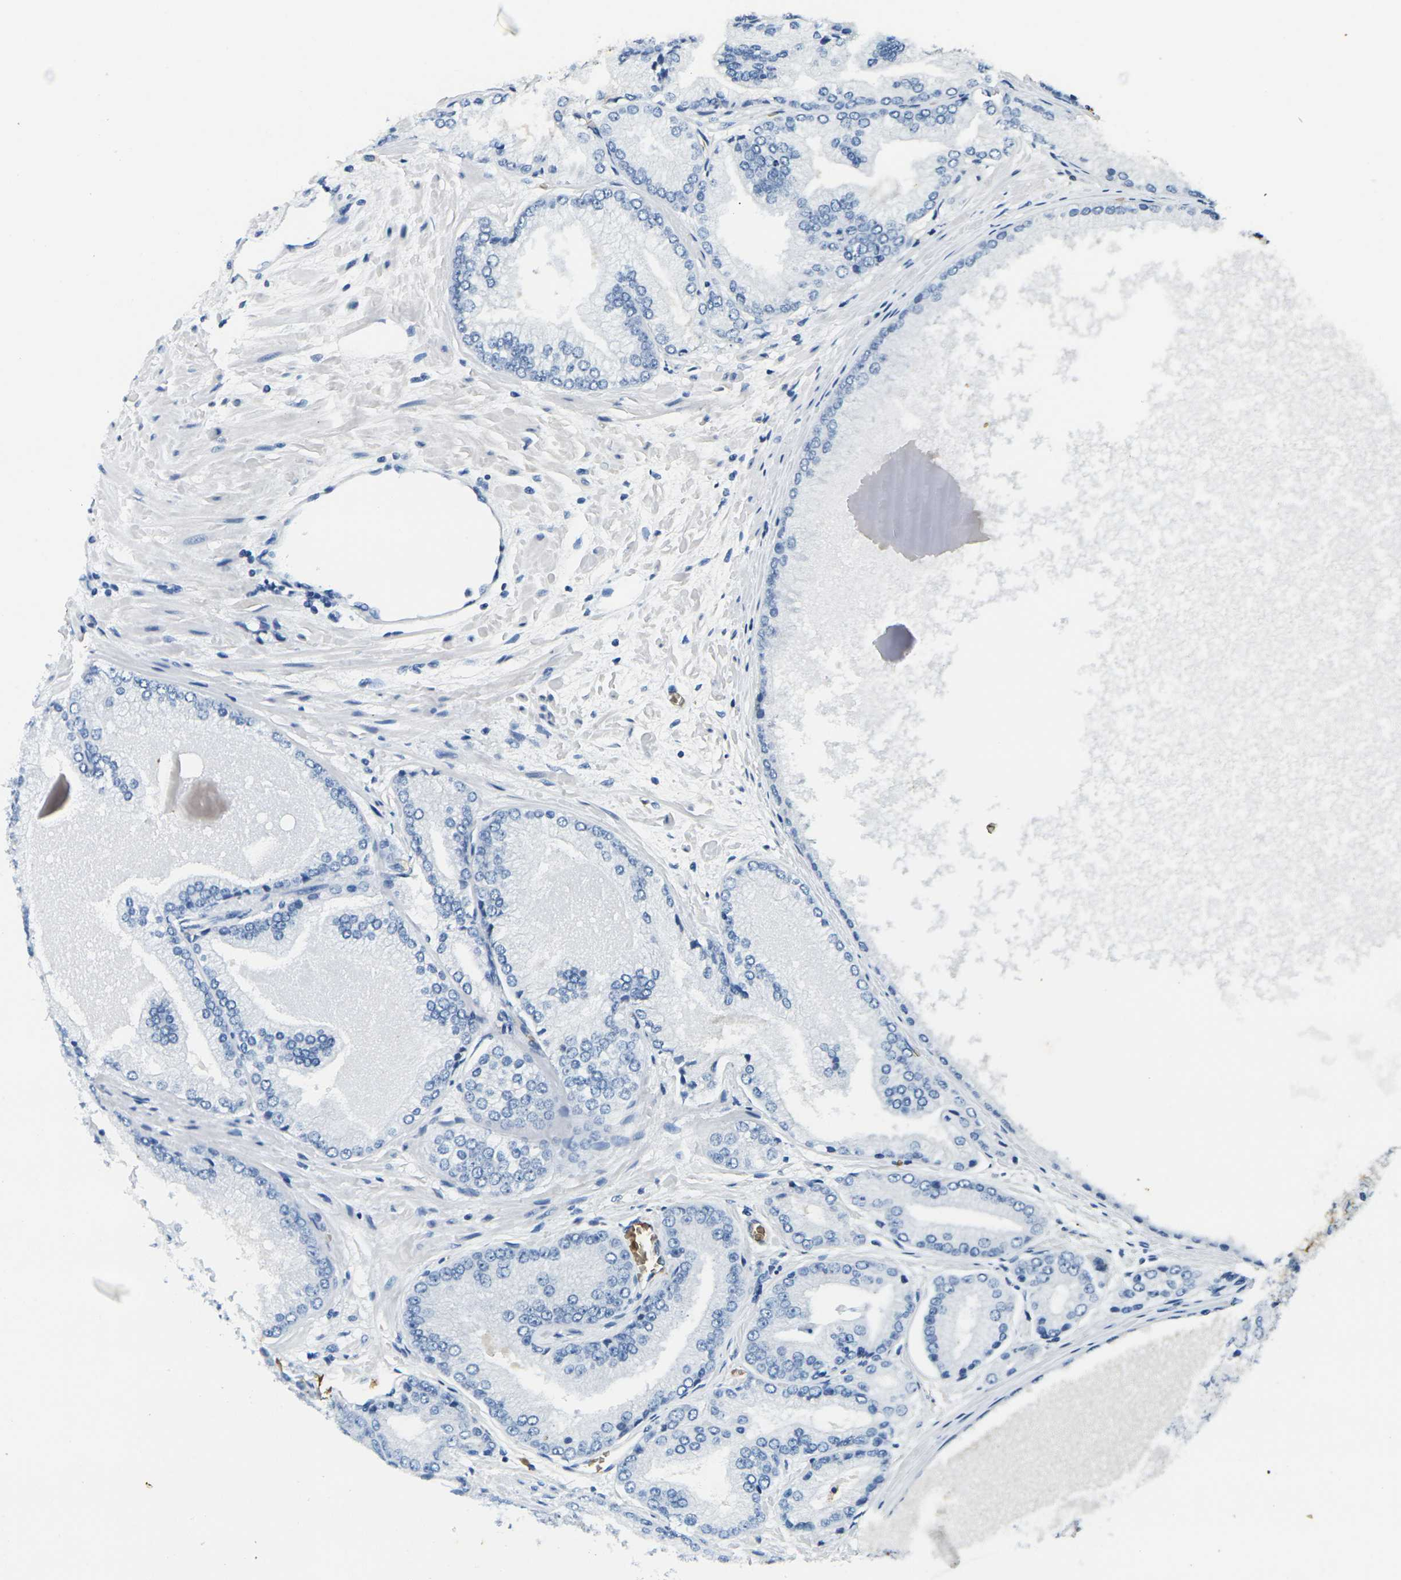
{"staining": {"intensity": "negative", "quantity": "none", "location": "none"}, "tissue": "prostate cancer", "cell_type": "Tumor cells", "image_type": "cancer", "snomed": [{"axis": "morphology", "description": "Adenocarcinoma, High grade"}, {"axis": "topography", "description": "Prostate"}], "caption": "DAB immunohistochemical staining of human high-grade adenocarcinoma (prostate) demonstrates no significant staining in tumor cells. (Stains: DAB immunohistochemistry (IHC) with hematoxylin counter stain, Microscopy: brightfield microscopy at high magnification).", "gene": "HBB", "patient": {"sex": "male", "age": 59}}